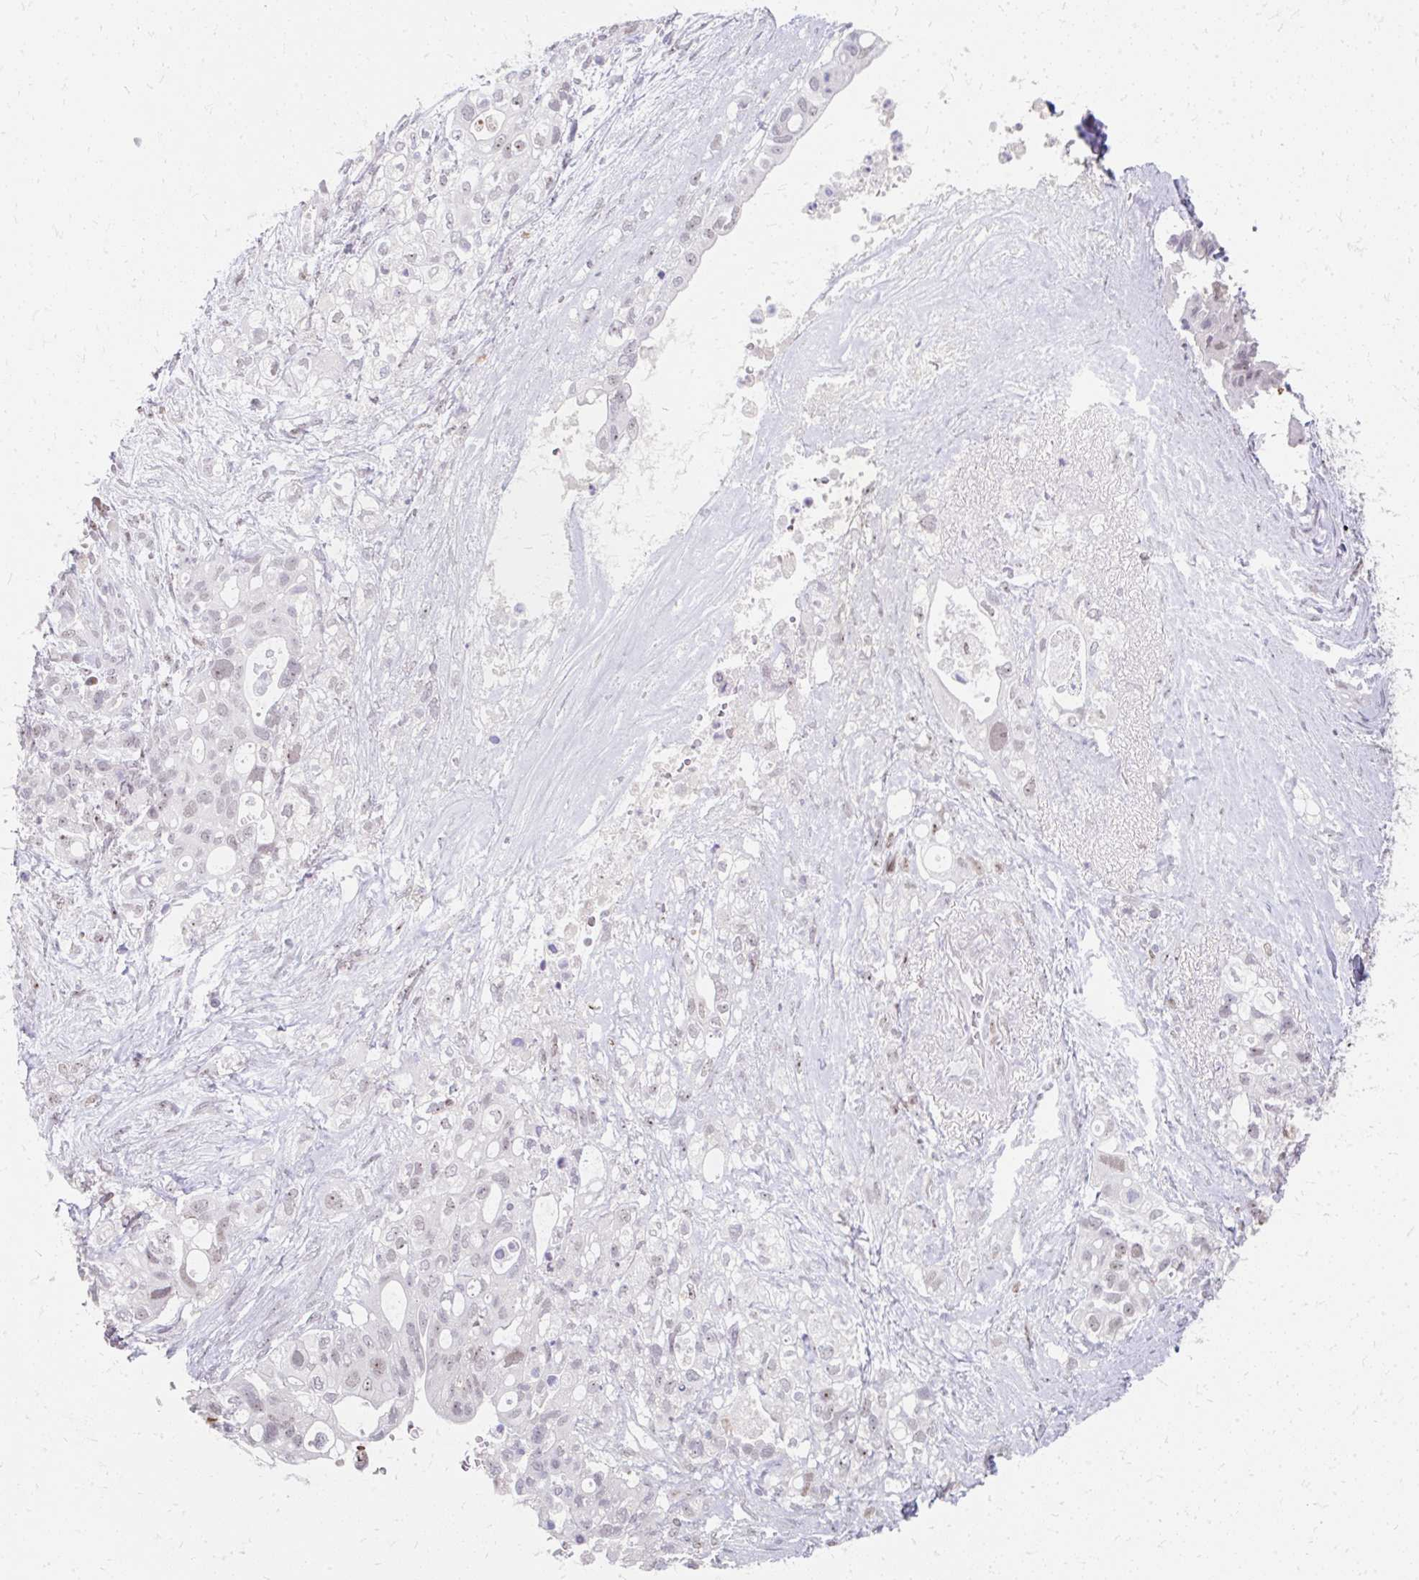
{"staining": {"intensity": "weak", "quantity": "25%-75%", "location": "nuclear"}, "tissue": "pancreatic cancer", "cell_type": "Tumor cells", "image_type": "cancer", "snomed": [{"axis": "morphology", "description": "Adenocarcinoma, NOS"}, {"axis": "topography", "description": "Pancreas"}], "caption": "Weak nuclear positivity is identified in about 25%-75% of tumor cells in adenocarcinoma (pancreatic). Using DAB (3,3'-diaminobenzidine) (brown) and hematoxylin (blue) stains, captured at high magnification using brightfield microscopy.", "gene": "GTF2H1", "patient": {"sex": "female", "age": 72}}